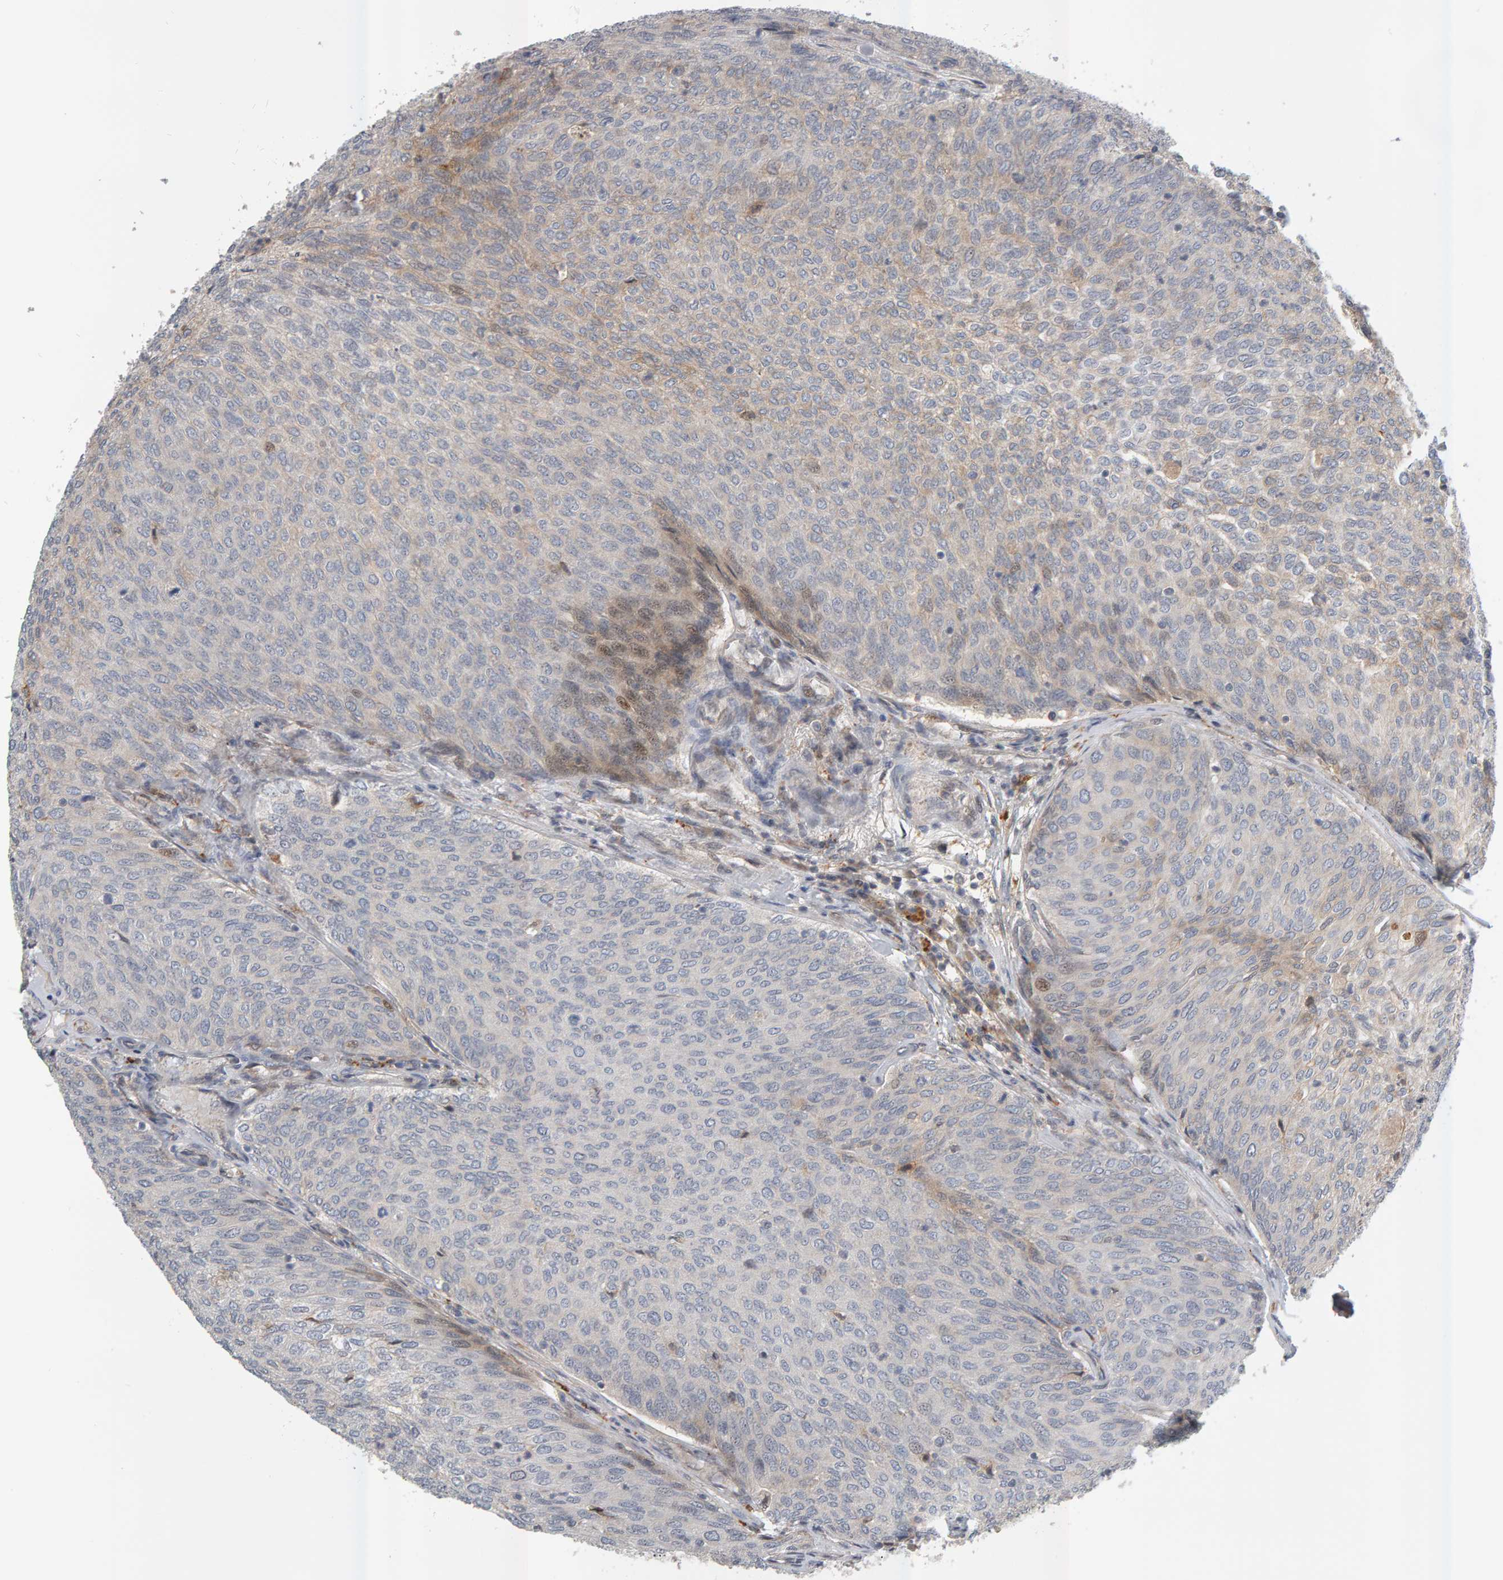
{"staining": {"intensity": "weak", "quantity": "<25%", "location": "cytoplasmic/membranous"}, "tissue": "urothelial cancer", "cell_type": "Tumor cells", "image_type": "cancer", "snomed": [{"axis": "morphology", "description": "Urothelial carcinoma, Low grade"}, {"axis": "topography", "description": "Urinary bladder"}], "caption": "Human low-grade urothelial carcinoma stained for a protein using immunohistochemistry shows no expression in tumor cells.", "gene": "ZNF160", "patient": {"sex": "female", "age": 79}}